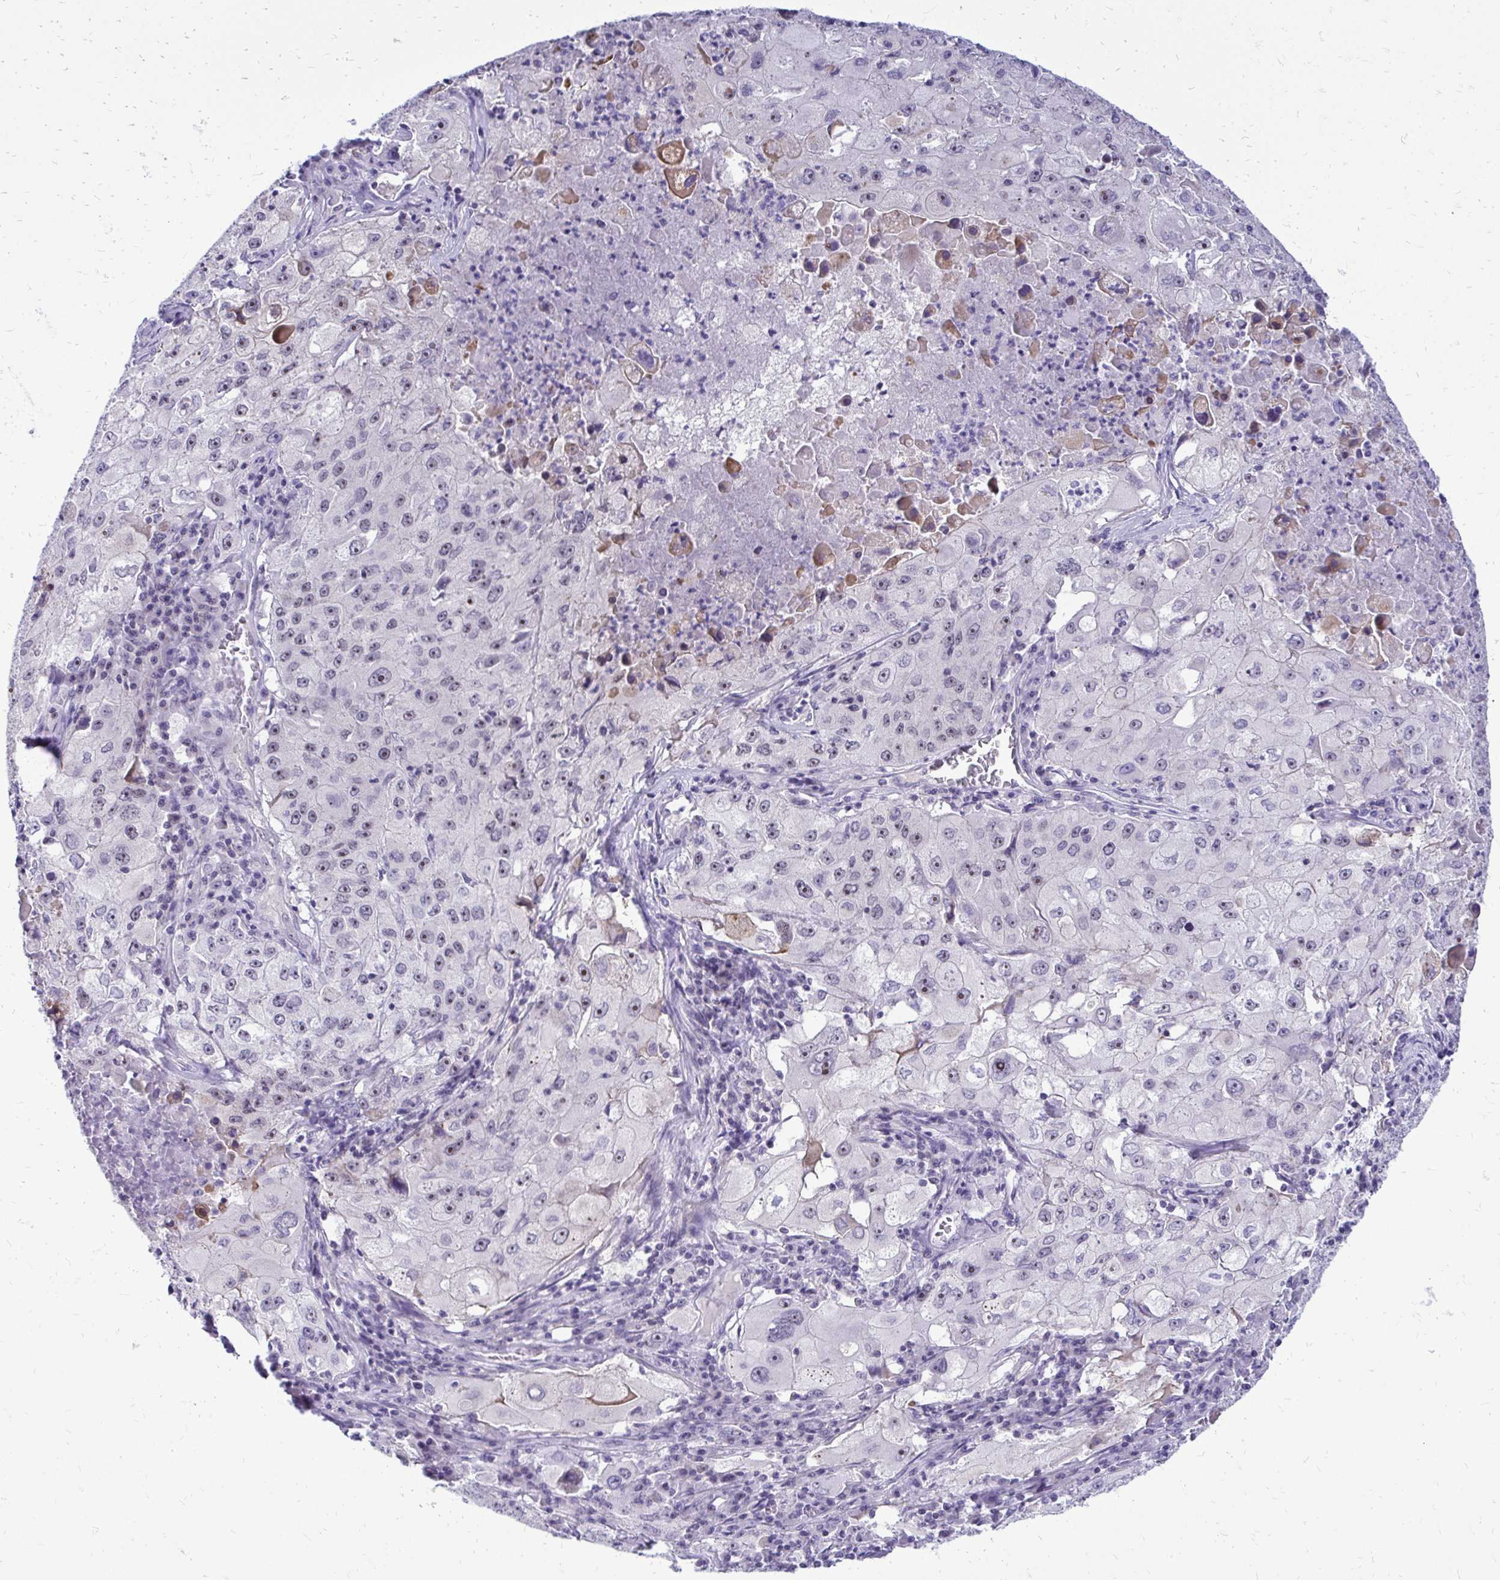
{"staining": {"intensity": "weak", "quantity": "<25%", "location": "nuclear"}, "tissue": "lung cancer", "cell_type": "Tumor cells", "image_type": "cancer", "snomed": [{"axis": "morphology", "description": "Squamous cell carcinoma, NOS"}, {"axis": "topography", "description": "Lung"}], "caption": "Immunohistochemical staining of human lung cancer (squamous cell carcinoma) shows no significant expression in tumor cells.", "gene": "NIFK", "patient": {"sex": "male", "age": 63}}